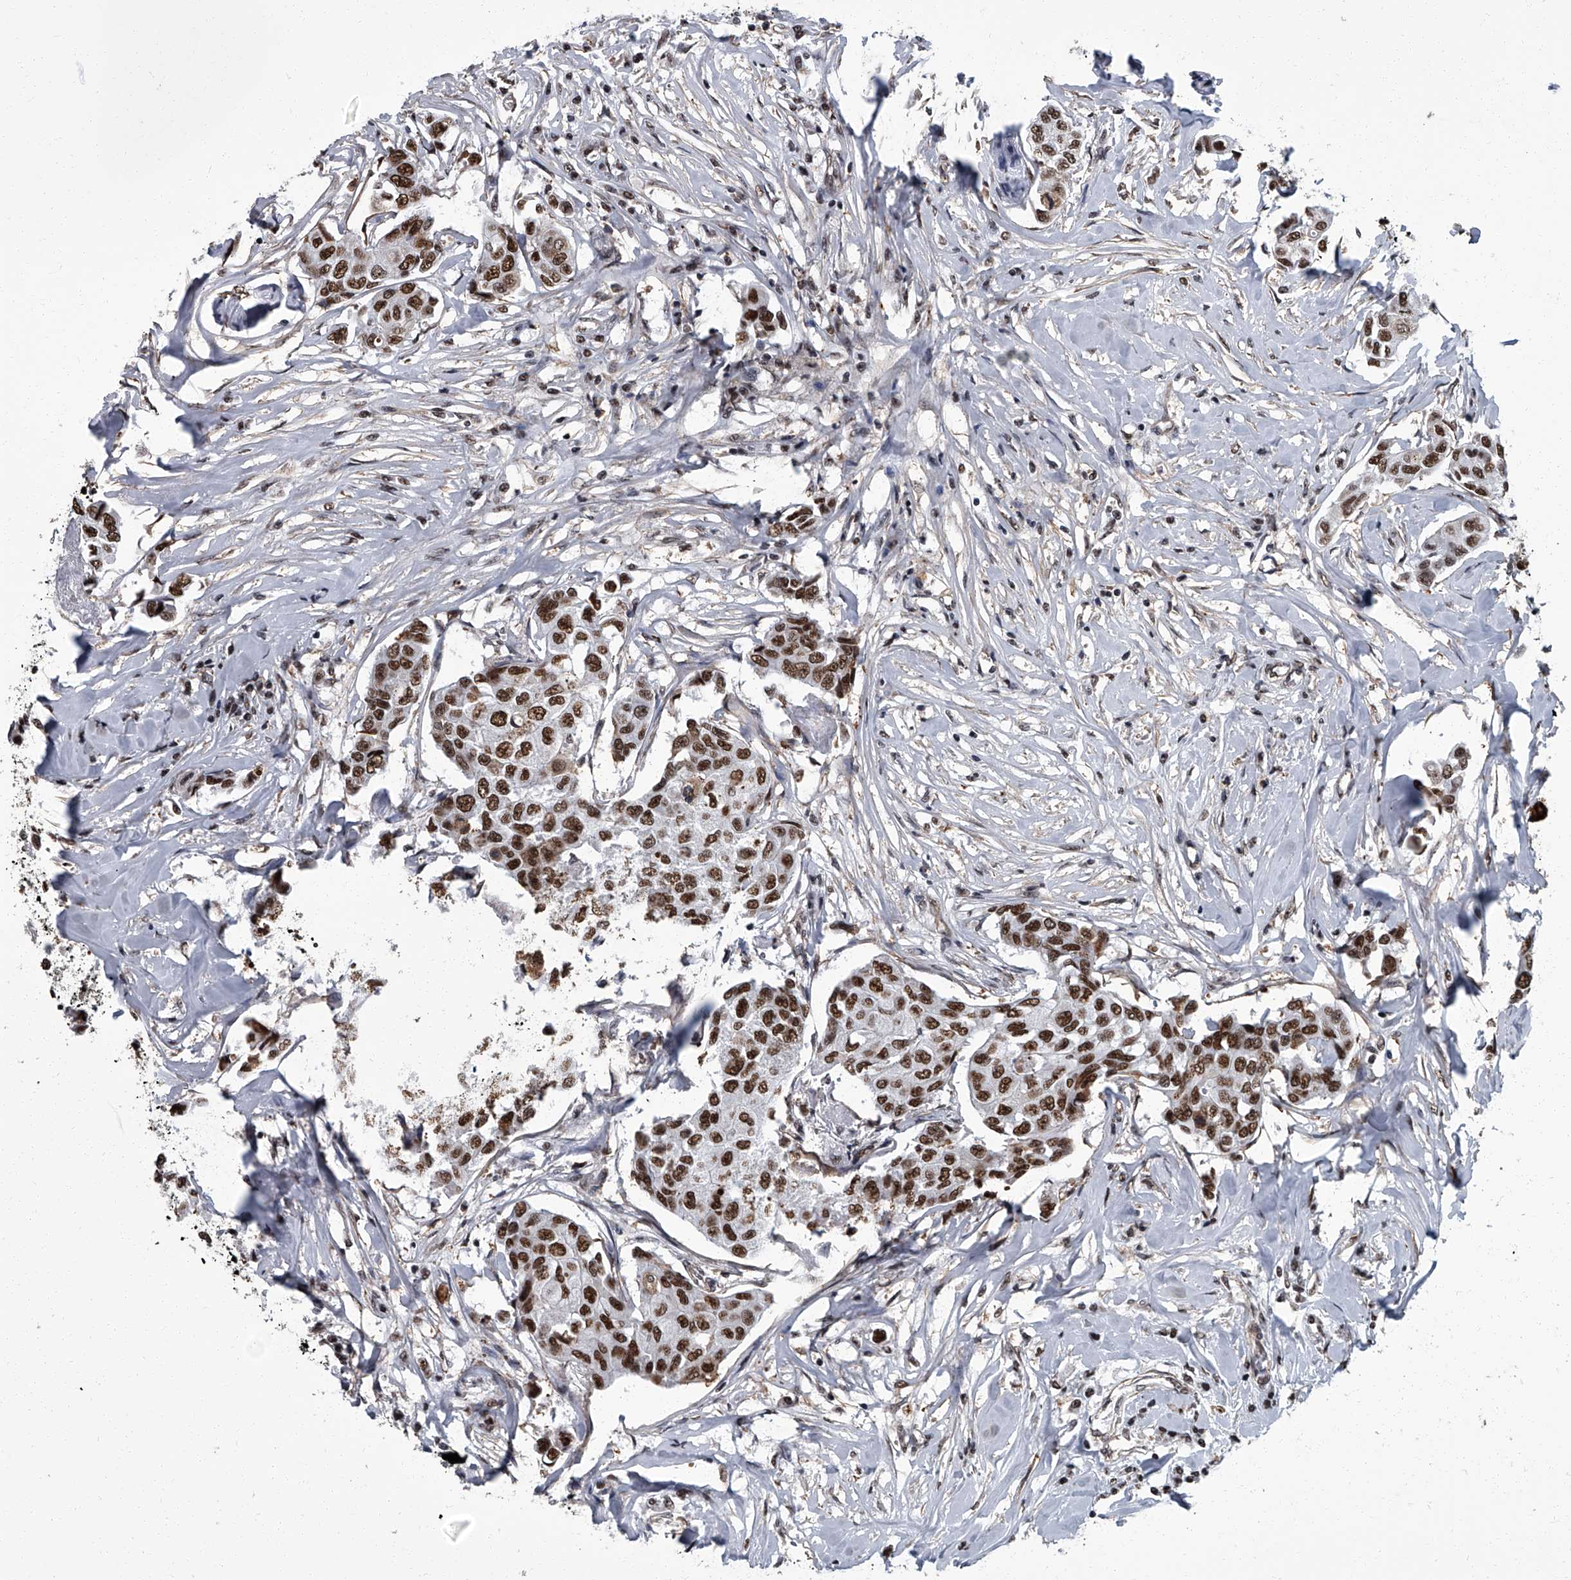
{"staining": {"intensity": "strong", "quantity": ">75%", "location": "nuclear"}, "tissue": "breast cancer", "cell_type": "Tumor cells", "image_type": "cancer", "snomed": [{"axis": "morphology", "description": "Duct carcinoma"}, {"axis": "topography", "description": "Breast"}], "caption": "Protein analysis of breast cancer tissue demonstrates strong nuclear expression in approximately >75% of tumor cells.", "gene": "ZNF518B", "patient": {"sex": "female", "age": 80}}